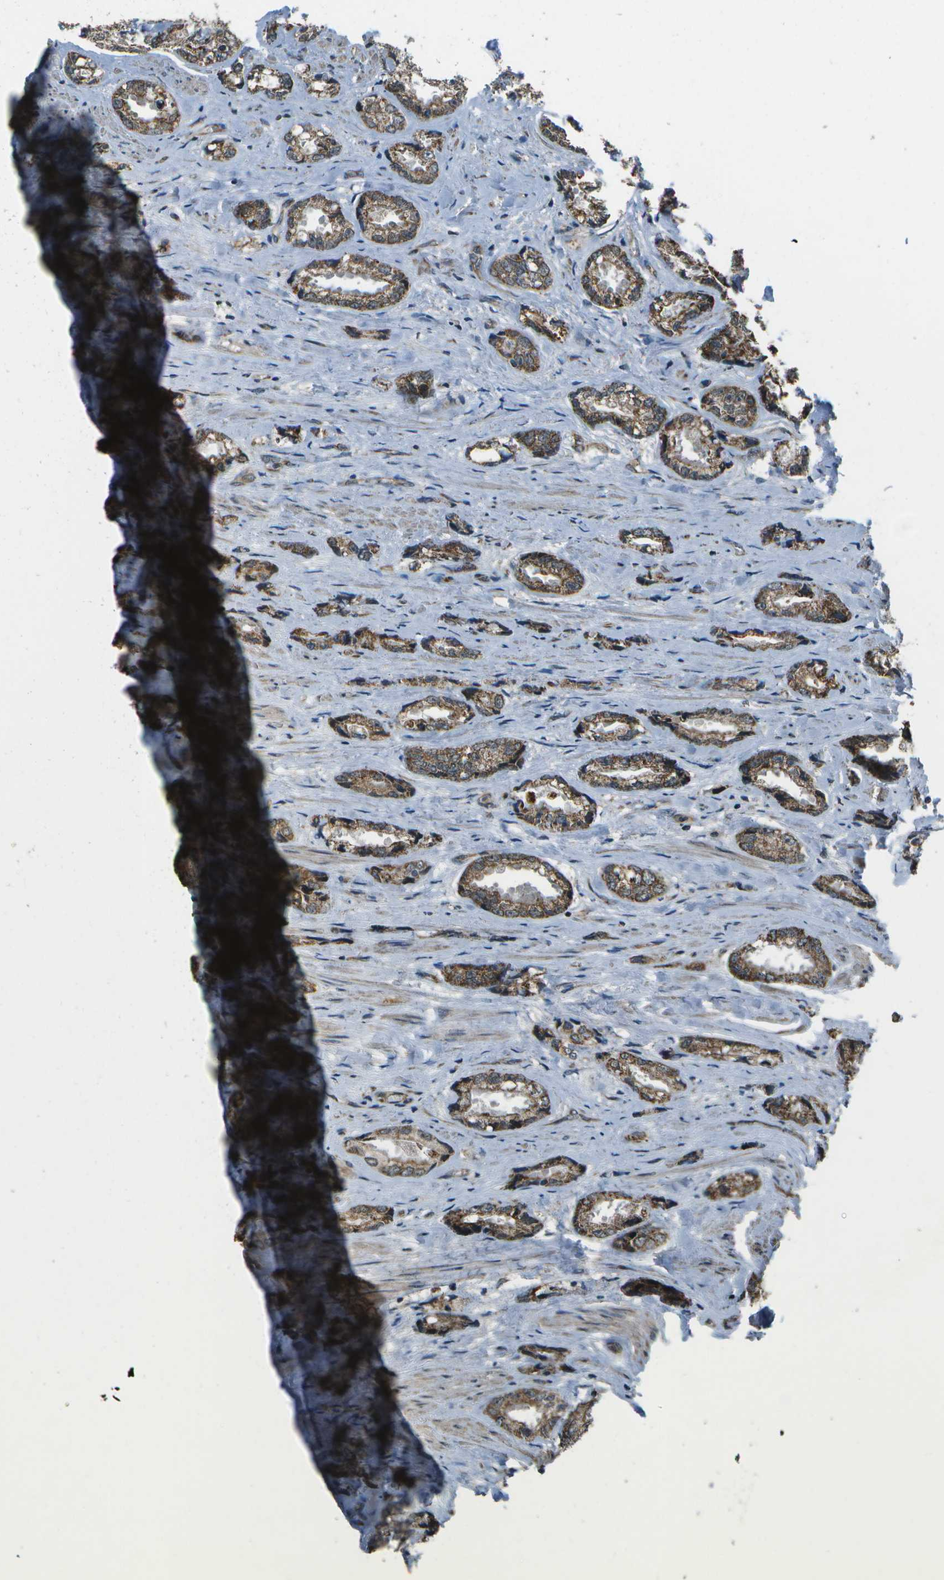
{"staining": {"intensity": "weak", "quantity": ">75%", "location": "cytoplasmic/membranous"}, "tissue": "prostate cancer", "cell_type": "Tumor cells", "image_type": "cancer", "snomed": [{"axis": "morphology", "description": "Adenocarcinoma, High grade"}, {"axis": "topography", "description": "Prostate"}], "caption": "Tumor cells exhibit low levels of weak cytoplasmic/membranous positivity in about >75% of cells in prostate cancer (high-grade adenocarcinoma).", "gene": "EIF2AK1", "patient": {"sex": "male", "age": 61}}